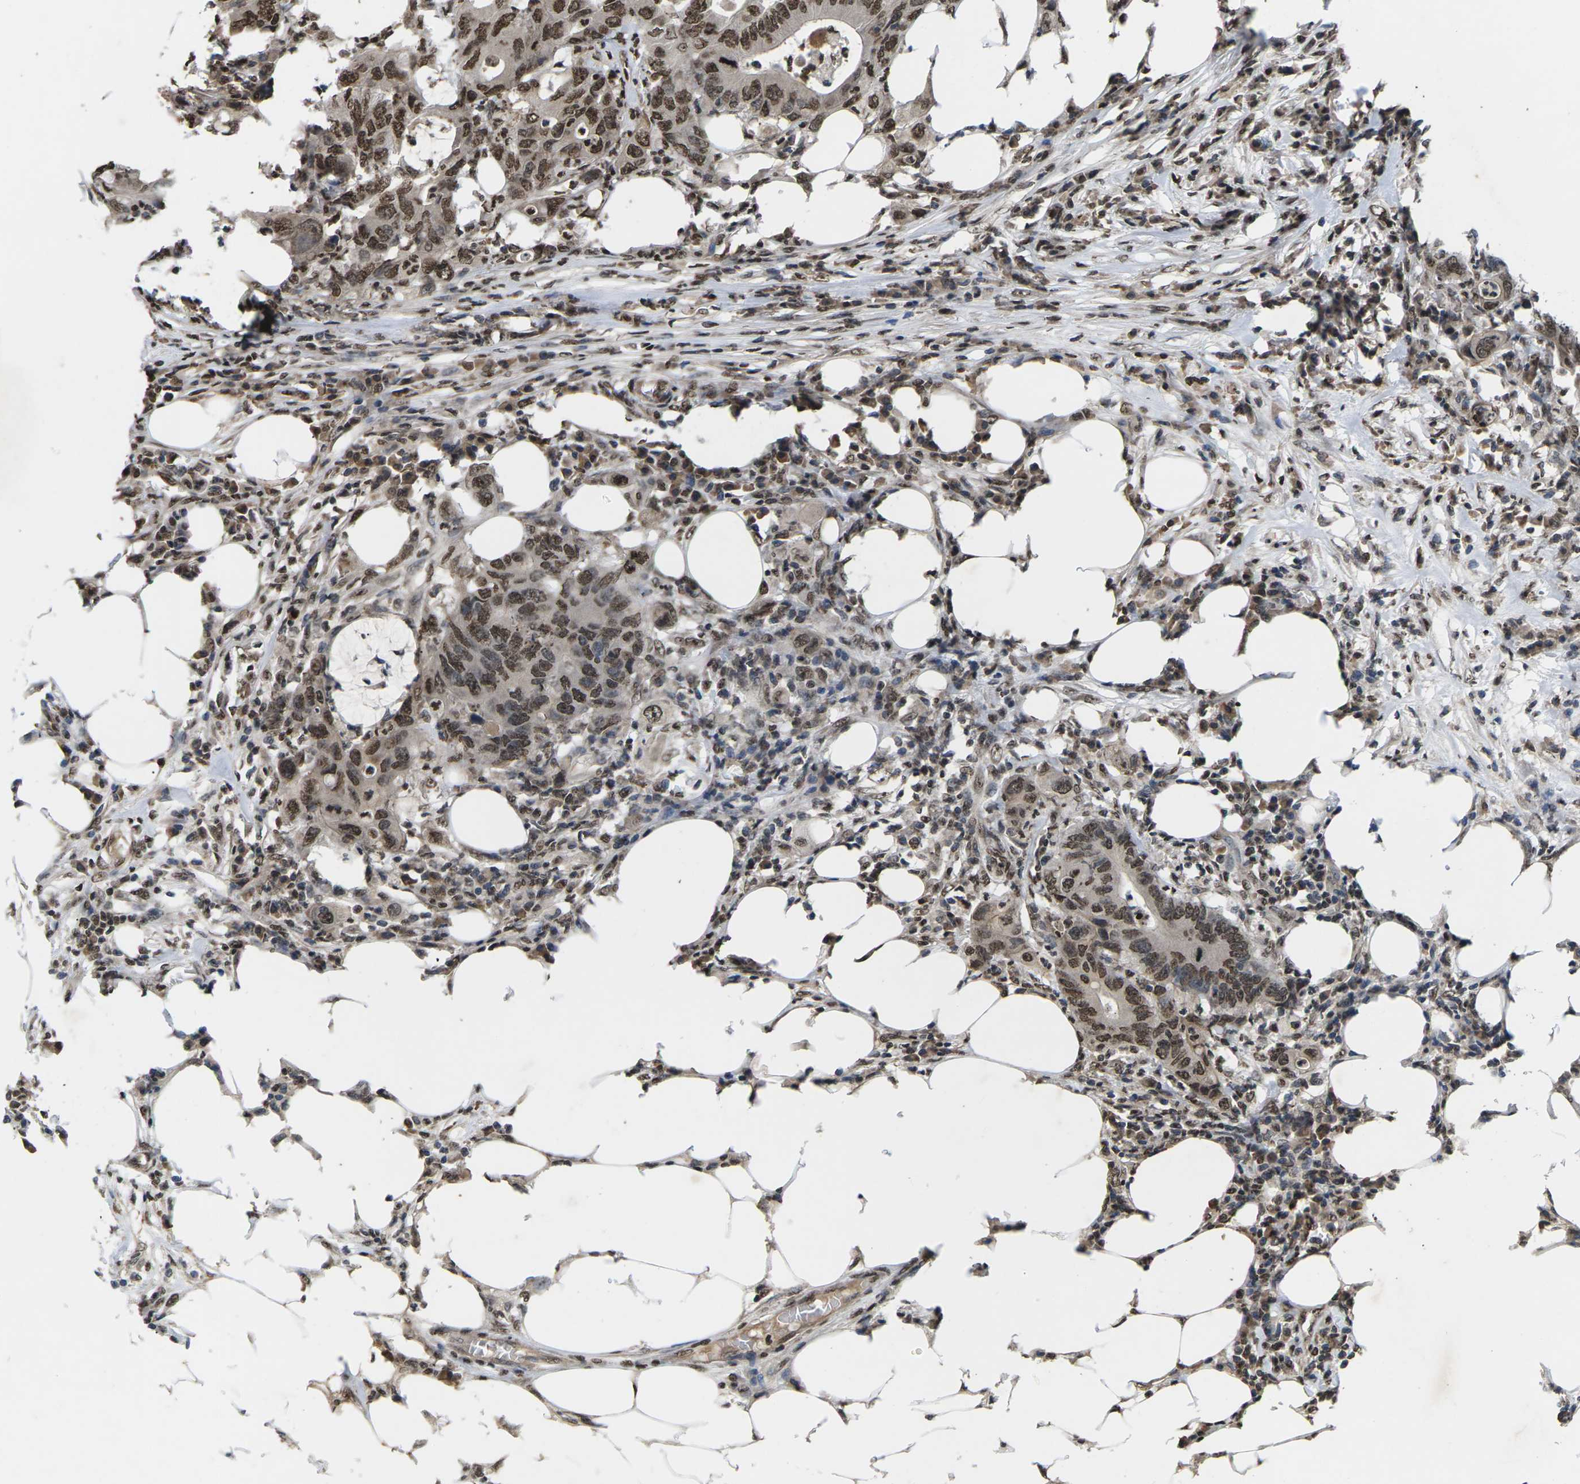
{"staining": {"intensity": "moderate", "quantity": ">75%", "location": "nuclear"}, "tissue": "colorectal cancer", "cell_type": "Tumor cells", "image_type": "cancer", "snomed": [{"axis": "morphology", "description": "Adenocarcinoma, NOS"}, {"axis": "topography", "description": "Colon"}], "caption": "Immunohistochemistry micrograph of colorectal adenocarcinoma stained for a protein (brown), which exhibits medium levels of moderate nuclear expression in approximately >75% of tumor cells.", "gene": "EMSY", "patient": {"sex": "male", "age": 71}}